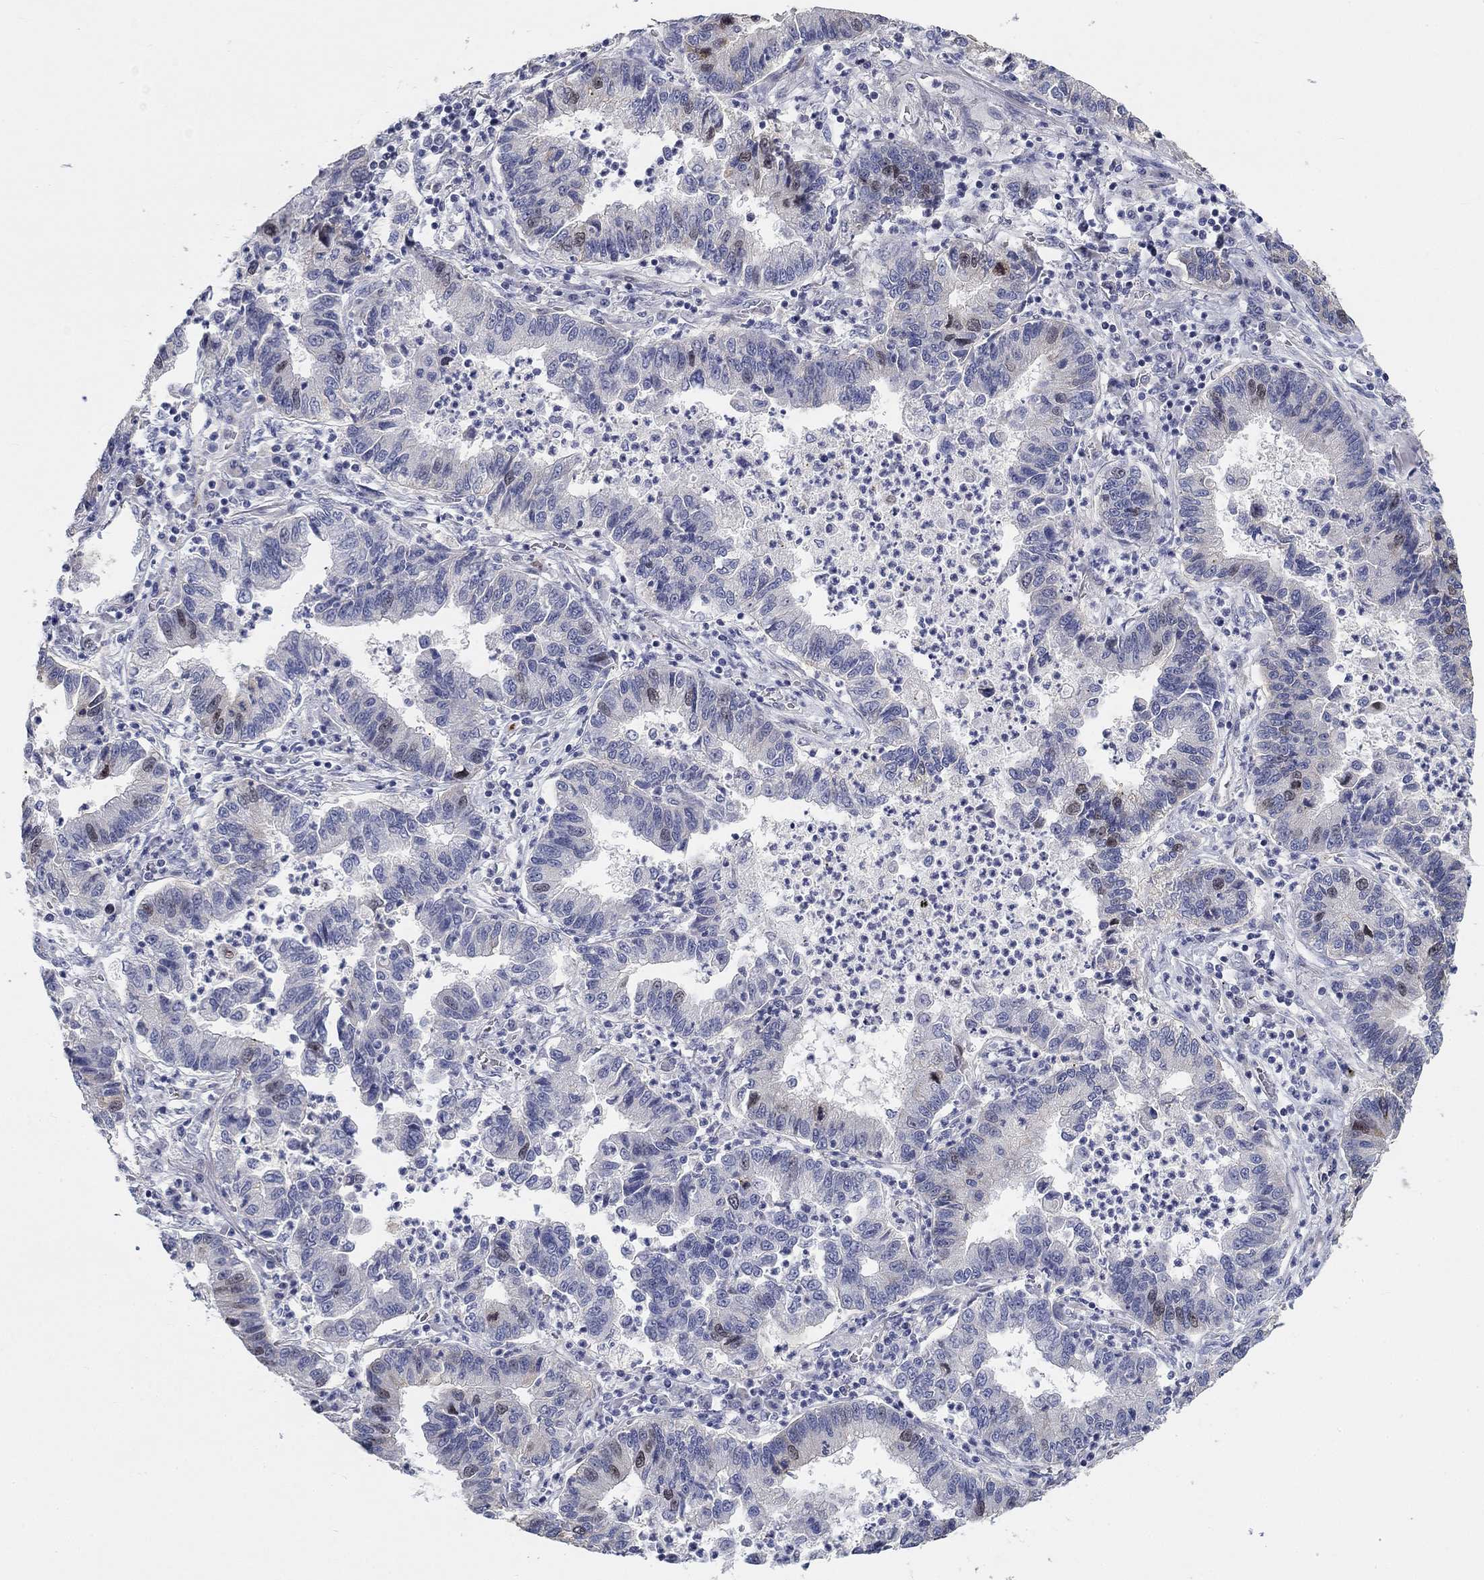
{"staining": {"intensity": "weak", "quantity": "<25%", "location": "nuclear"}, "tissue": "lung cancer", "cell_type": "Tumor cells", "image_type": "cancer", "snomed": [{"axis": "morphology", "description": "Adenocarcinoma, NOS"}, {"axis": "topography", "description": "Lung"}], "caption": "DAB (3,3'-diaminobenzidine) immunohistochemical staining of lung cancer (adenocarcinoma) displays no significant expression in tumor cells. The staining was performed using DAB (3,3'-diaminobenzidine) to visualize the protein expression in brown, while the nuclei were stained in blue with hematoxylin (Magnification: 20x).", "gene": "PRC1", "patient": {"sex": "female", "age": 57}}